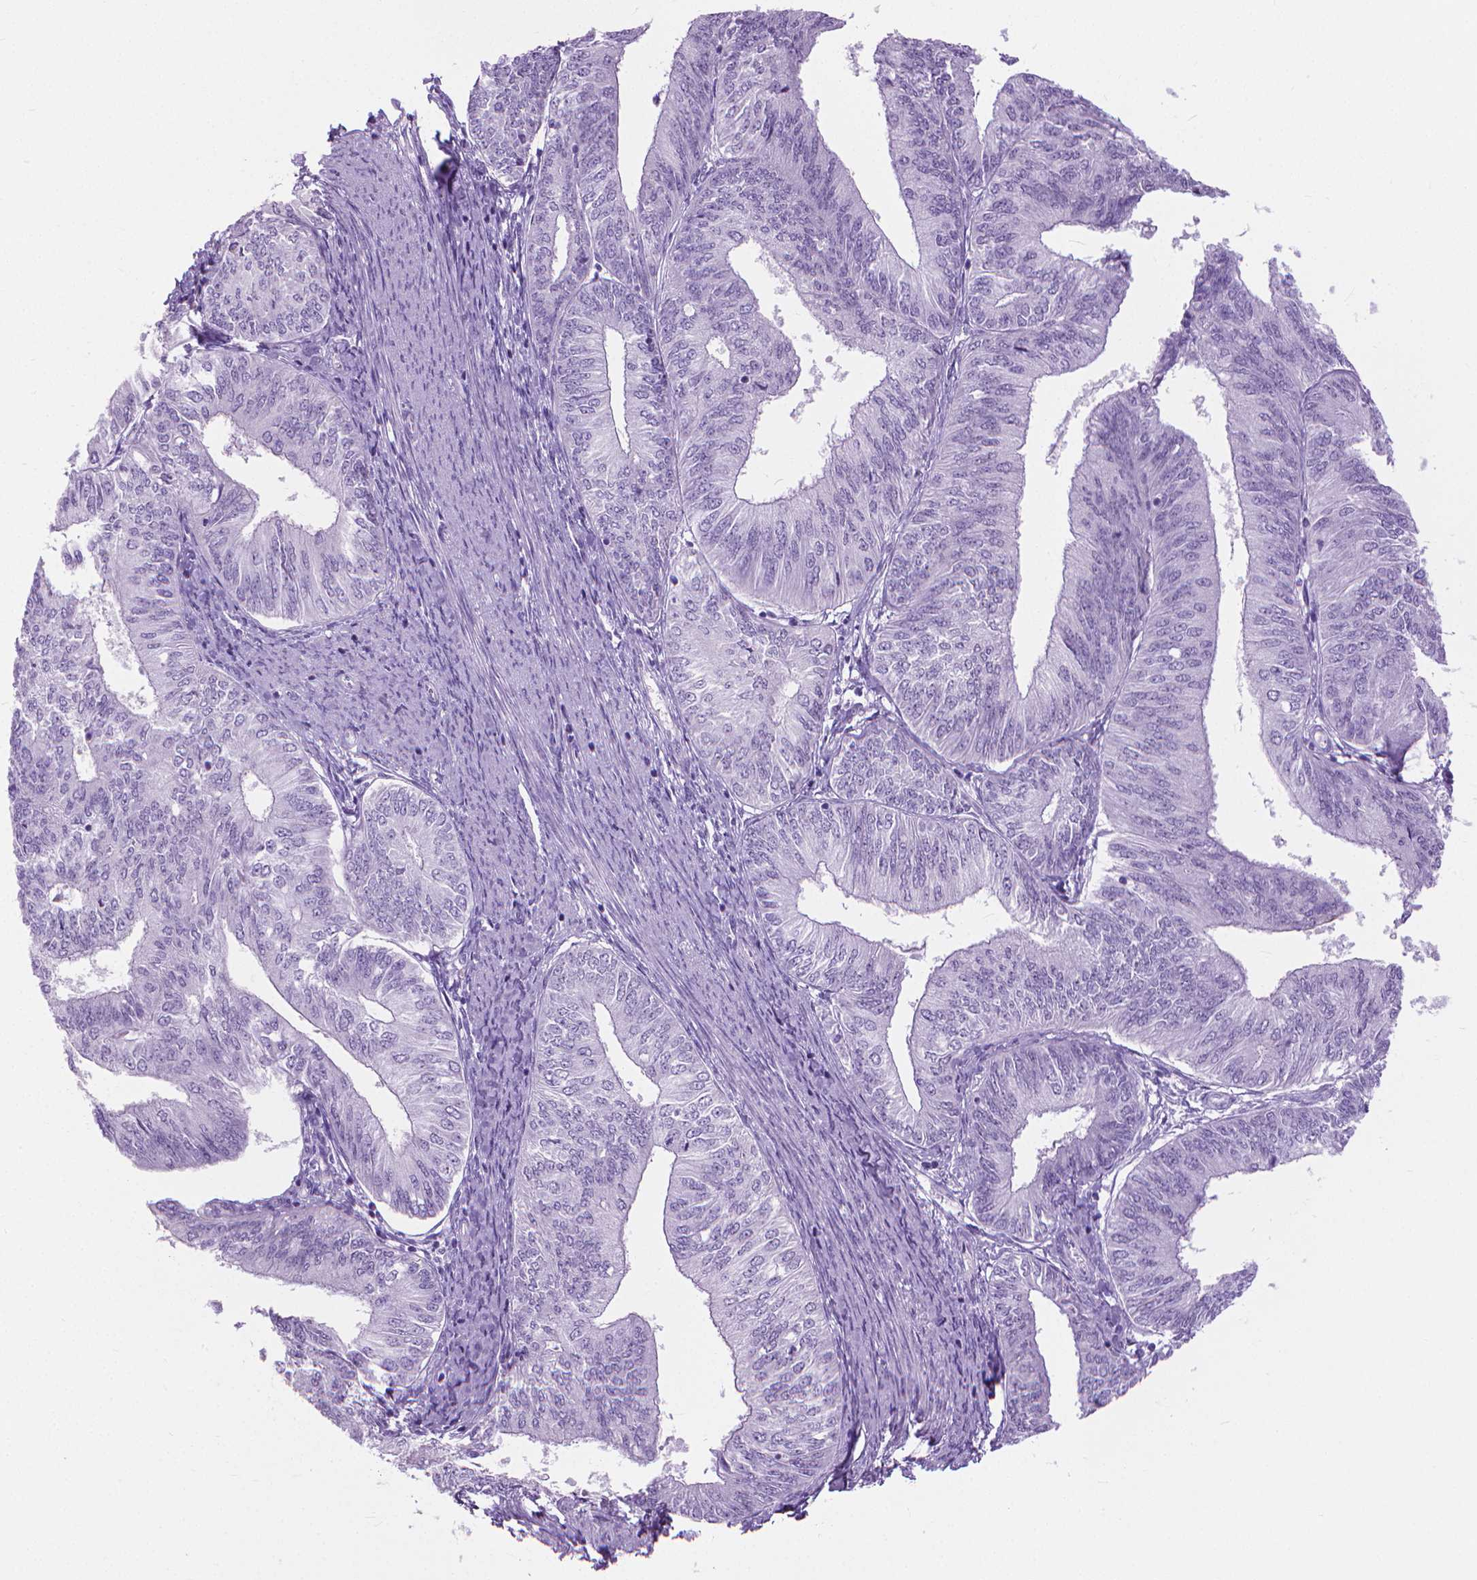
{"staining": {"intensity": "negative", "quantity": "none", "location": "none"}, "tissue": "endometrial cancer", "cell_type": "Tumor cells", "image_type": "cancer", "snomed": [{"axis": "morphology", "description": "Adenocarcinoma, NOS"}, {"axis": "topography", "description": "Endometrium"}], "caption": "Immunohistochemistry (IHC) of human endometrial cancer (adenocarcinoma) exhibits no staining in tumor cells.", "gene": "HTR2B", "patient": {"sex": "female", "age": 58}}